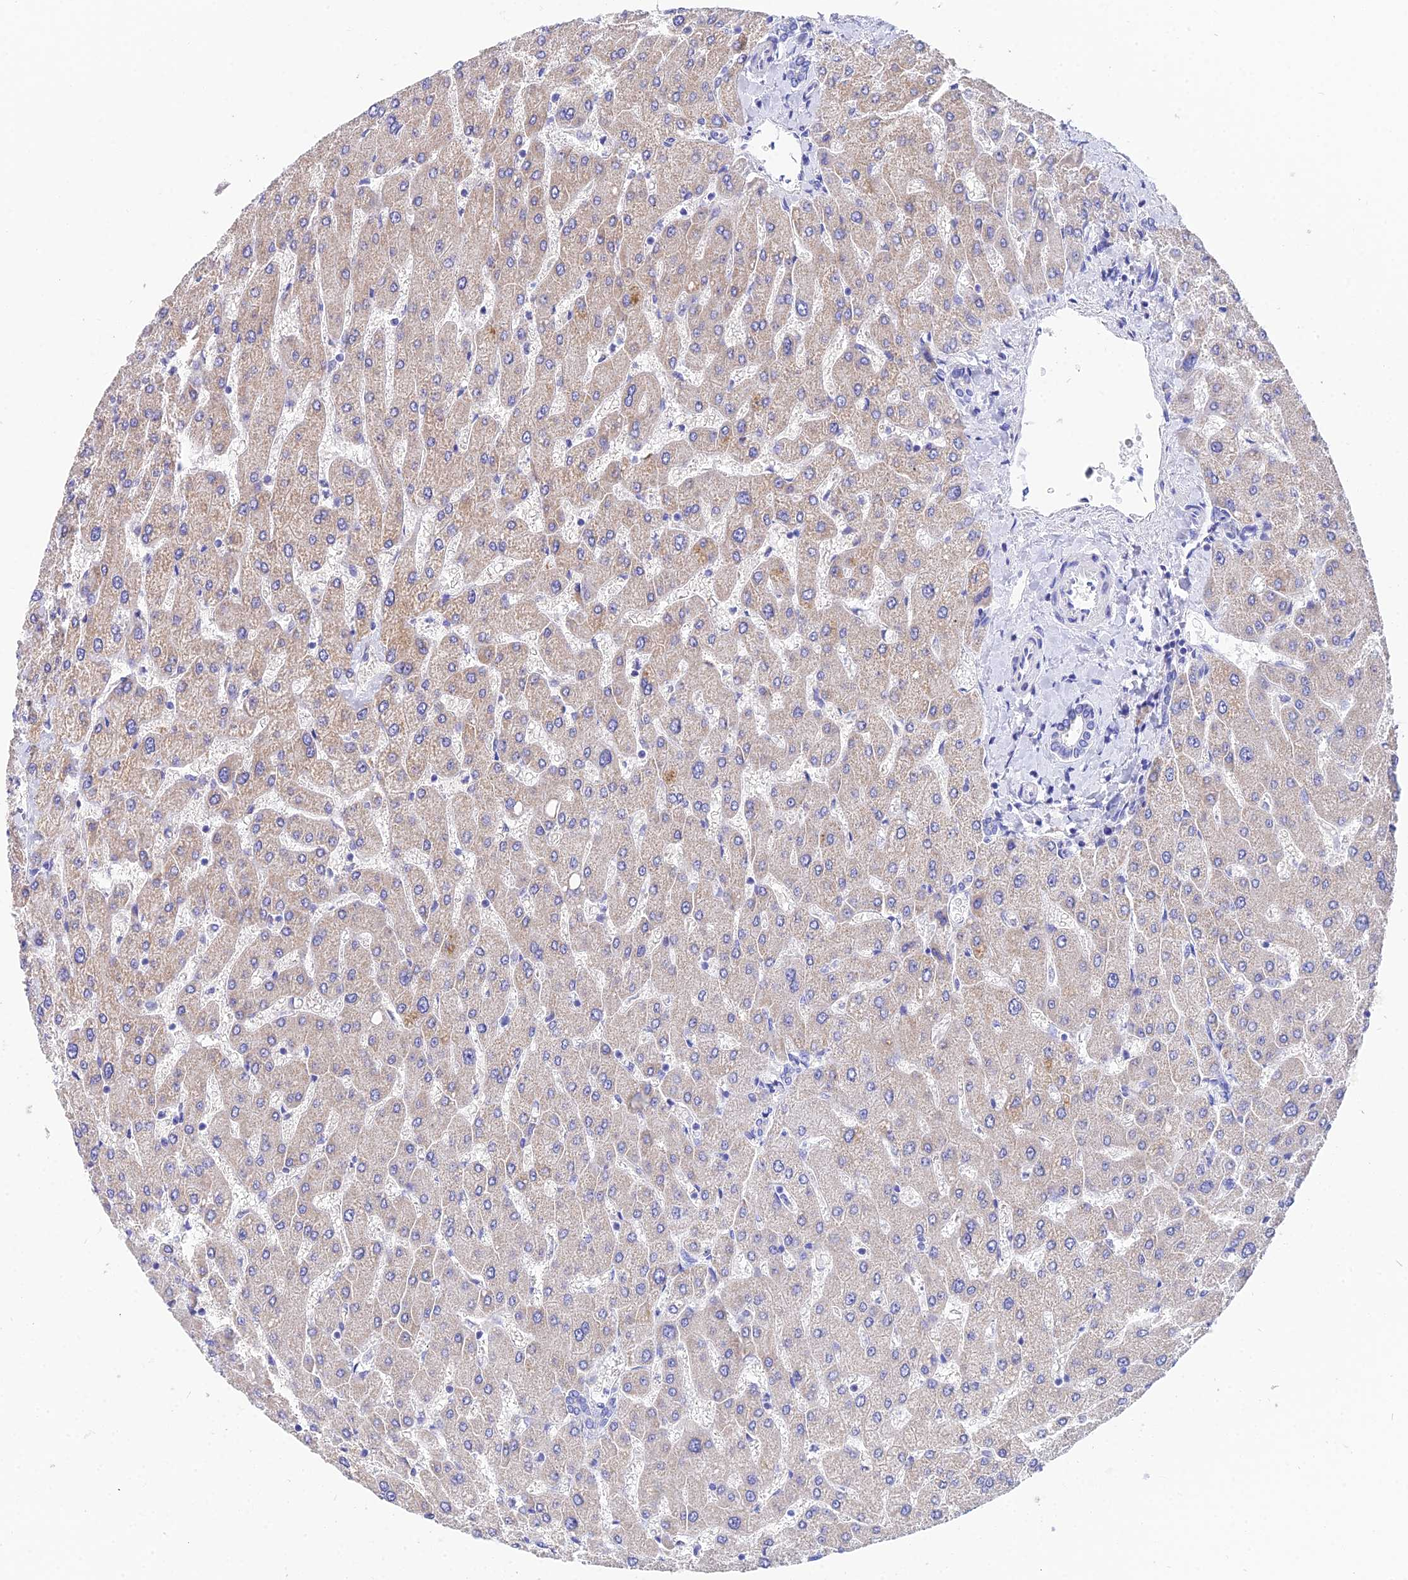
{"staining": {"intensity": "negative", "quantity": "none", "location": "none"}, "tissue": "liver", "cell_type": "Cholangiocytes", "image_type": "normal", "snomed": [{"axis": "morphology", "description": "Normal tissue, NOS"}, {"axis": "topography", "description": "Liver"}], "caption": "Immunohistochemistry (IHC) histopathology image of normal human liver stained for a protein (brown), which reveals no staining in cholangiocytes.", "gene": "CEP41", "patient": {"sex": "male", "age": 55}}